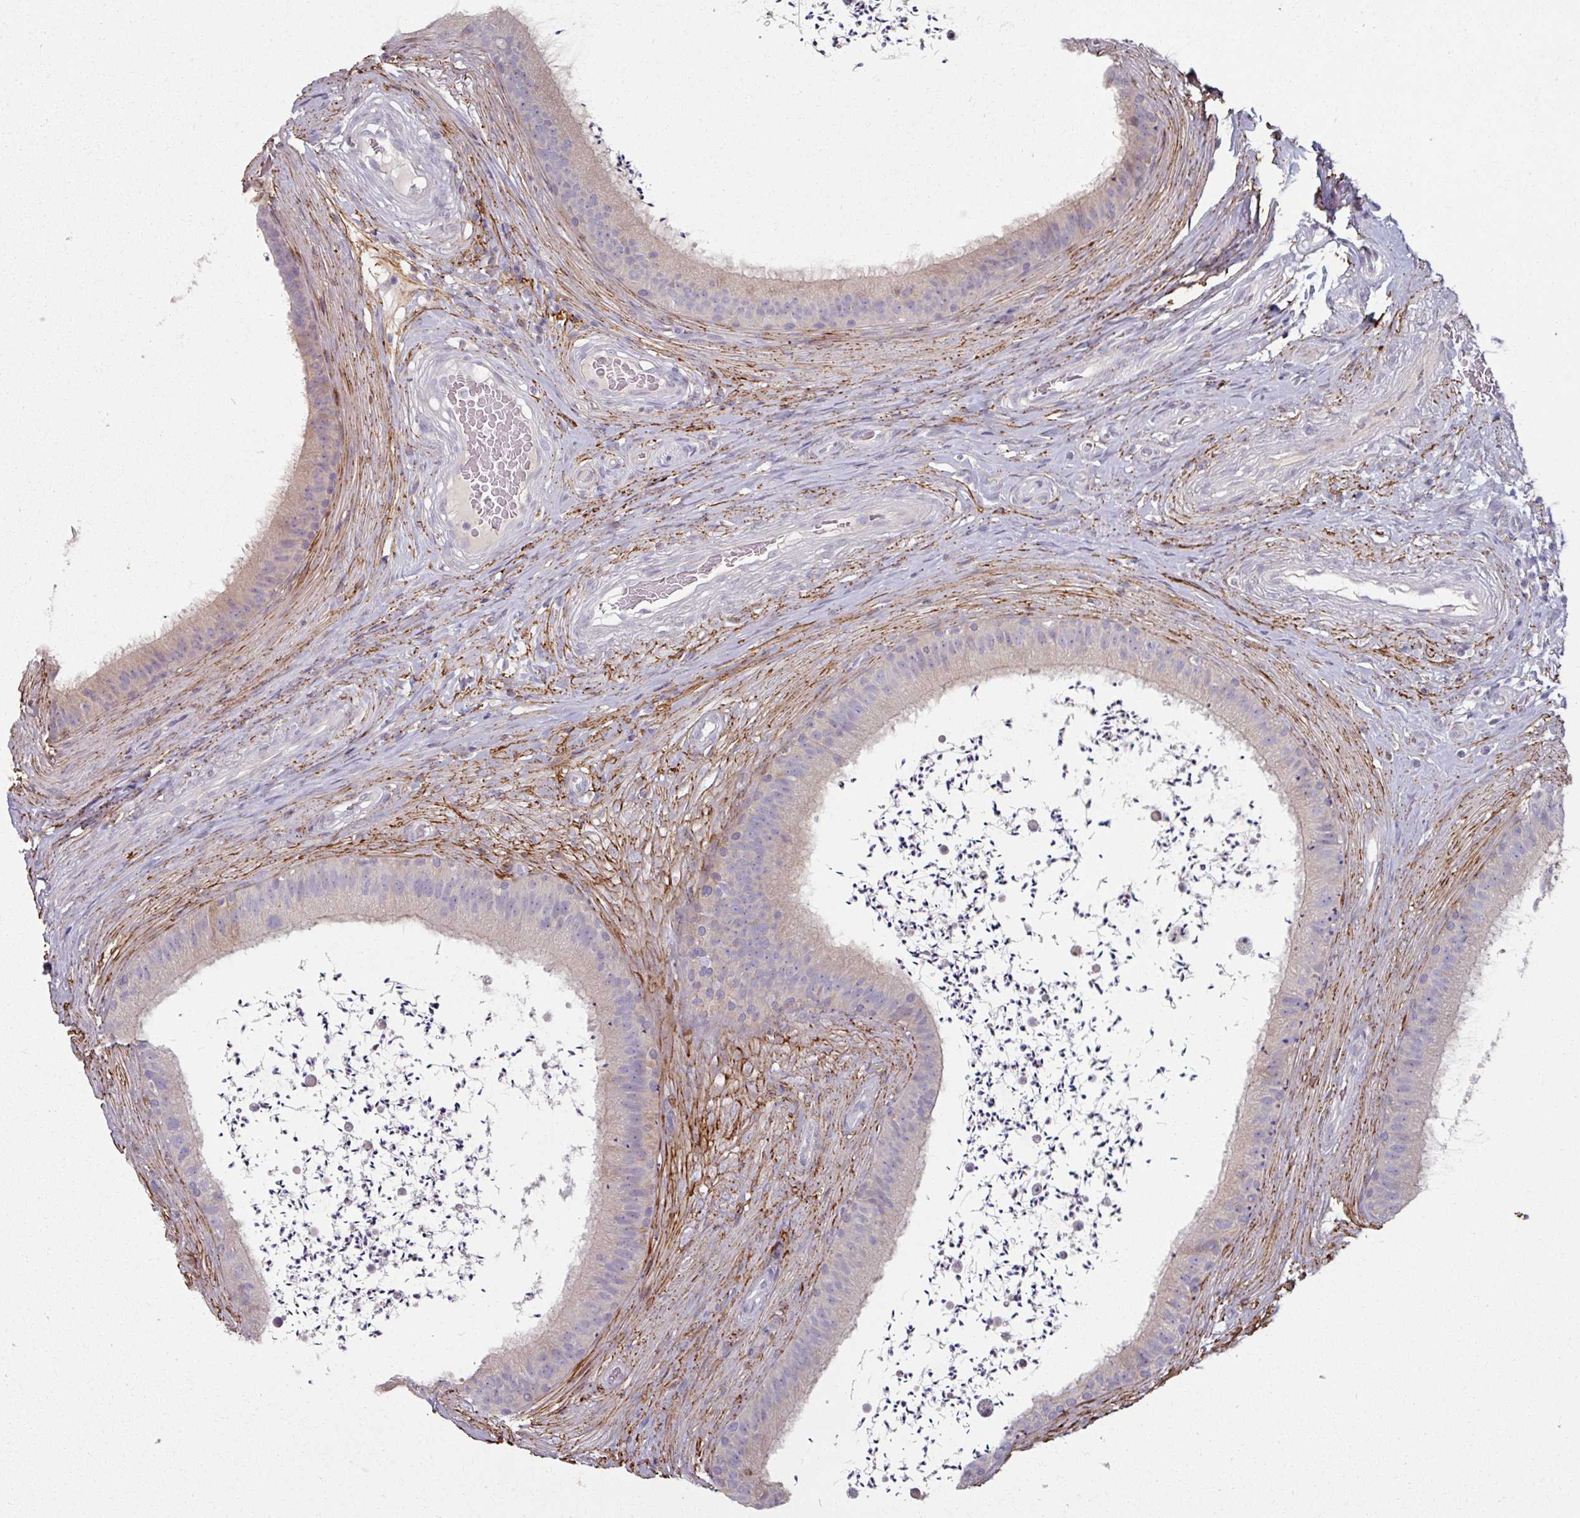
{"staining": {"intensity": "negative", "quantity": "none", "location": "none"}, "tissue": "epididymis", "cell_type": "Glandular cells", "image_type": "normal", "snomed": [{"axis": "morphology", "description": "Normal tissue, NOS"}, {"axis": "topography", "description": "Testis"}, {"axis": "topography", "description": "Epididymis"}], "caption": "Protein analysis of benign epididymis reveals no significant expression in glandular cells.", "gene": "MTMR14", "patient": {"sex": "male", "age": 41}}